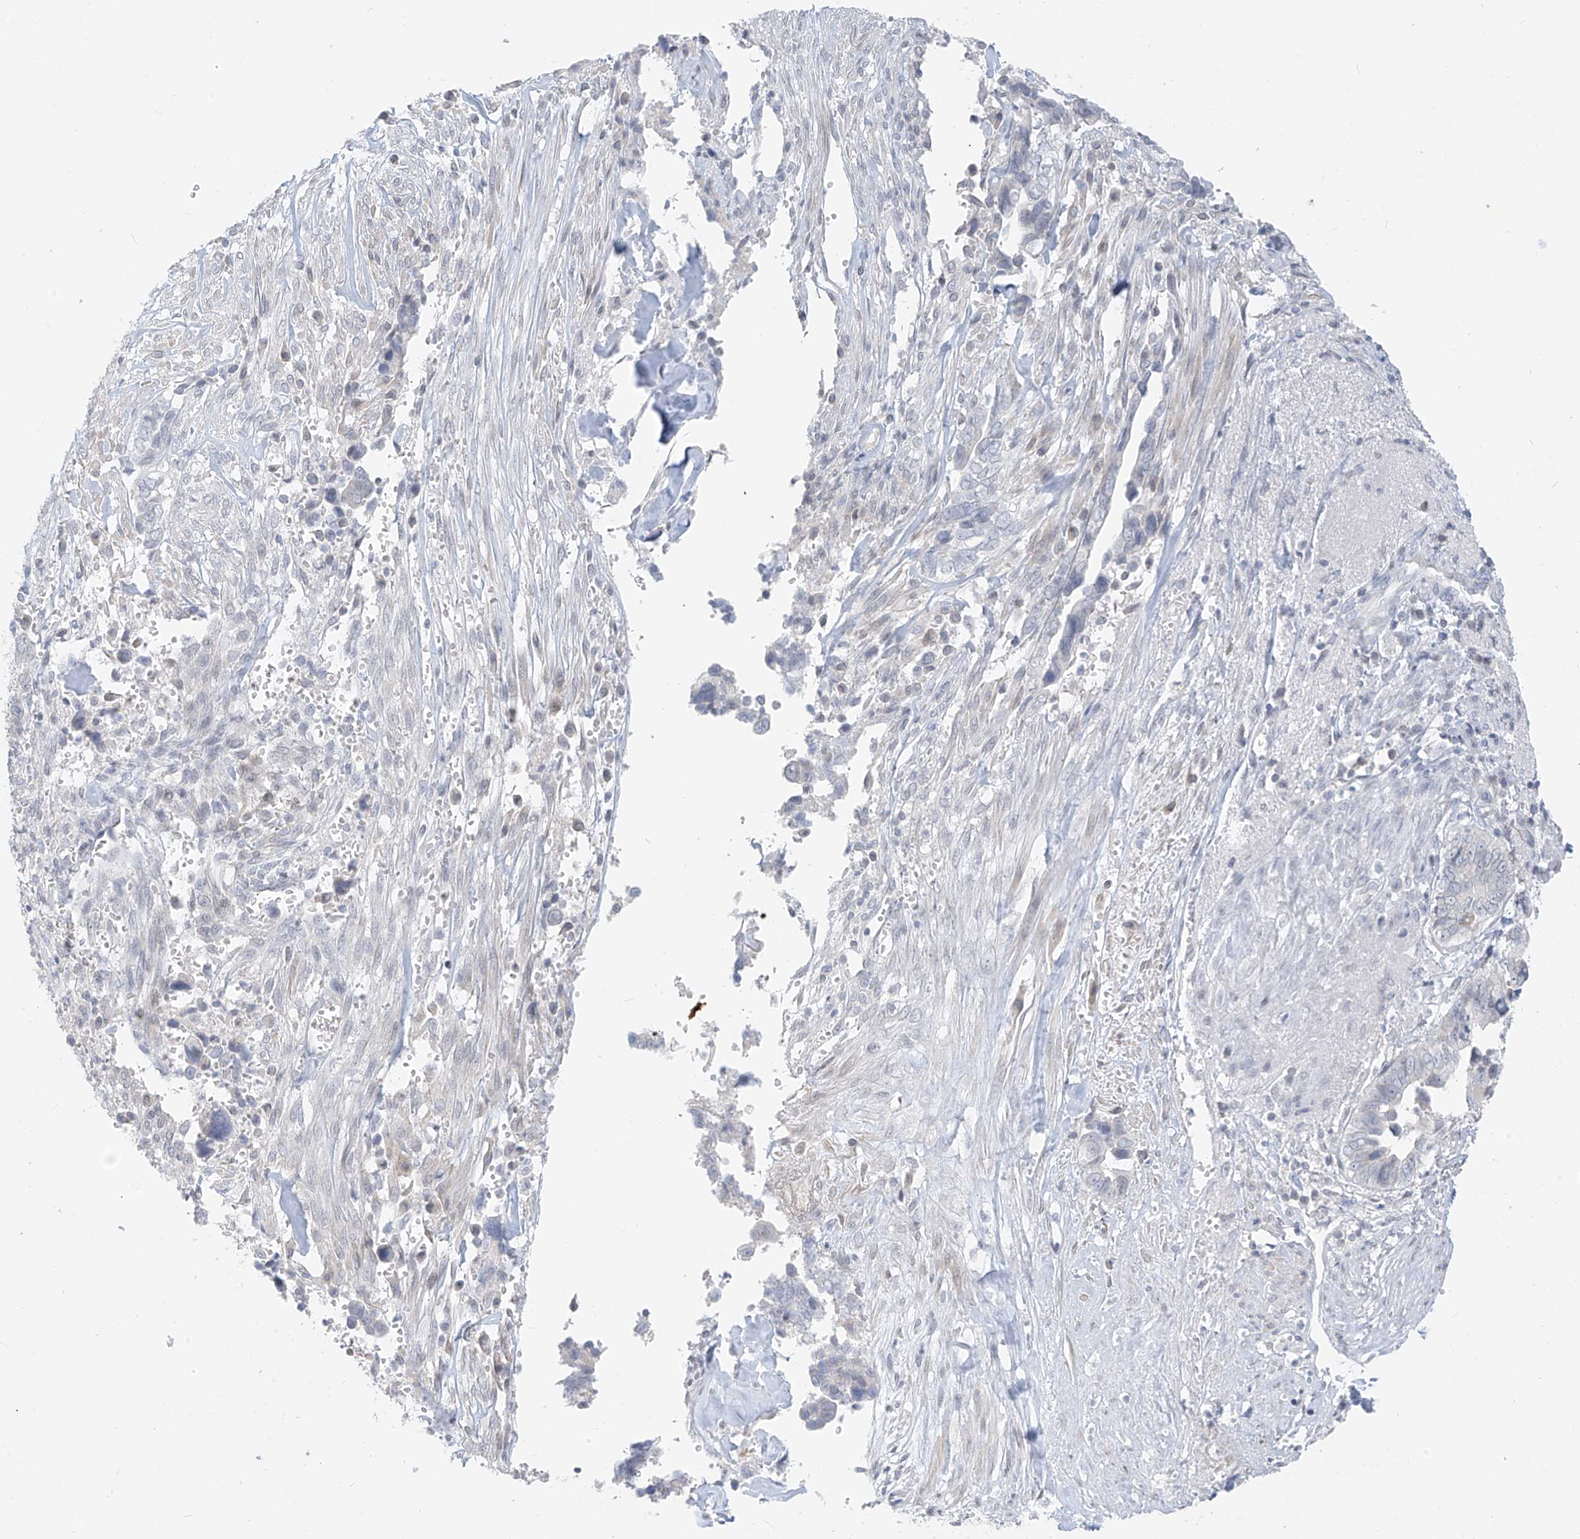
{"staining": {"intensity": "negative", "quantity": "none", "location": "none"}, "tissue": "liver cancer", "cell_type": "Tumor cells", "image_type": "cancer", "snomed": [{"axis": "morphology", "description": "Cholangiocarcinoma"}, {"axis": "topography", "description": "Liver"}], "caption": "DAB immunohistochemical staining of cholangiocarcinoma (liver) reveals no significant positivity in tumor cells.", "gene": "OSBPL7", "patient": {"sex": "female", "age": 79}}